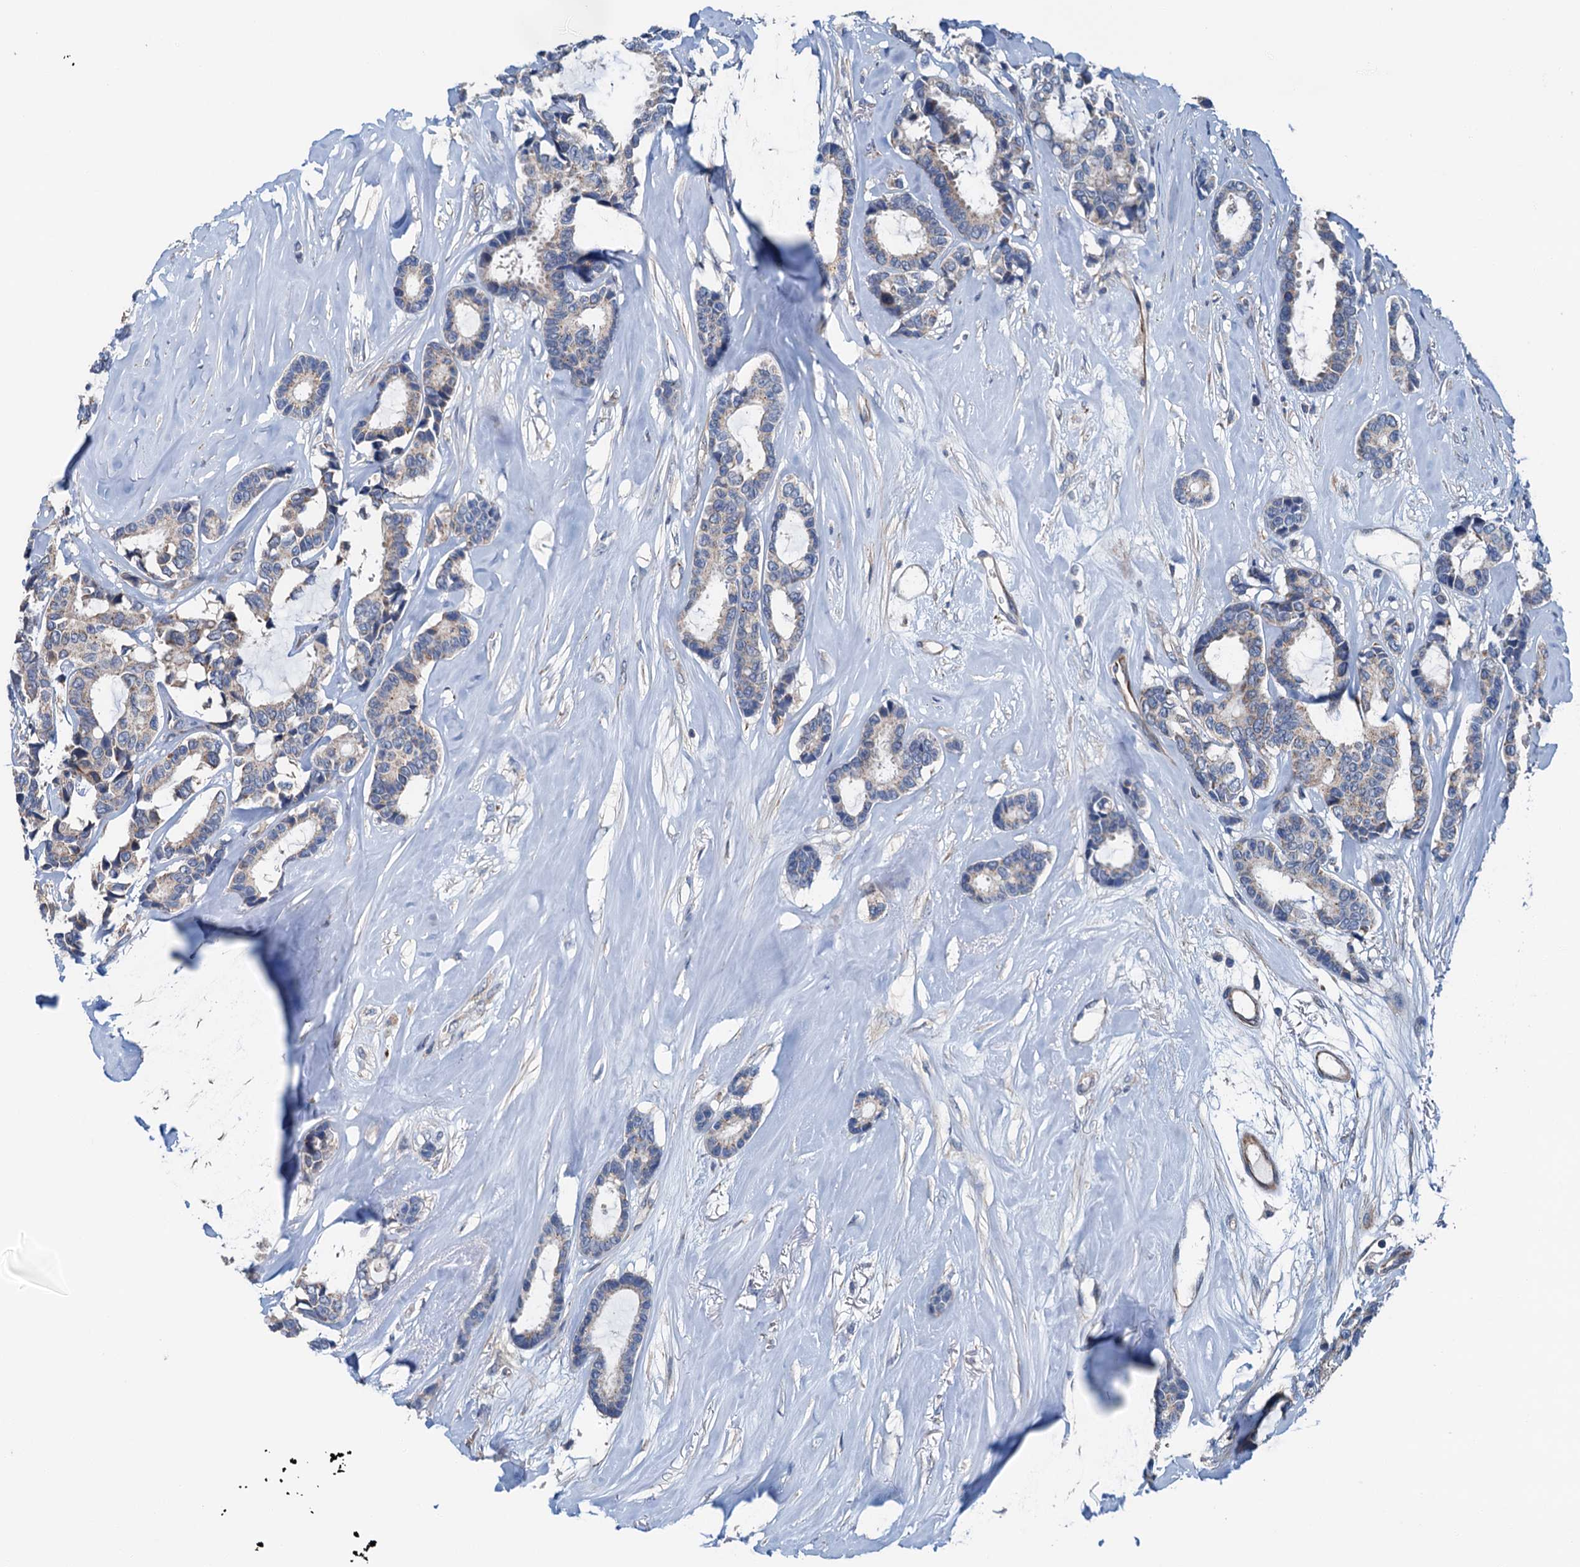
{"staining": {"intensity": "weak", "quantity": "25%-75%", "location": "cytoplasmic/membranous"}, "tissue": "breast cancer", "cell_type": "Tumor cells", "image_type": "cancer", "snomed": [{"axis": "morphology", "description": "Duct carcinoma"}, {"axis": "topography", "description": "Breast"}], "caption": "Breast cancer tissue reveals weak cytoplasmic/membranous positivity in approximately 25%-75% of tumor cells", "gene": "ELAC1", "patient": {"sex": "female", "age": 87}}